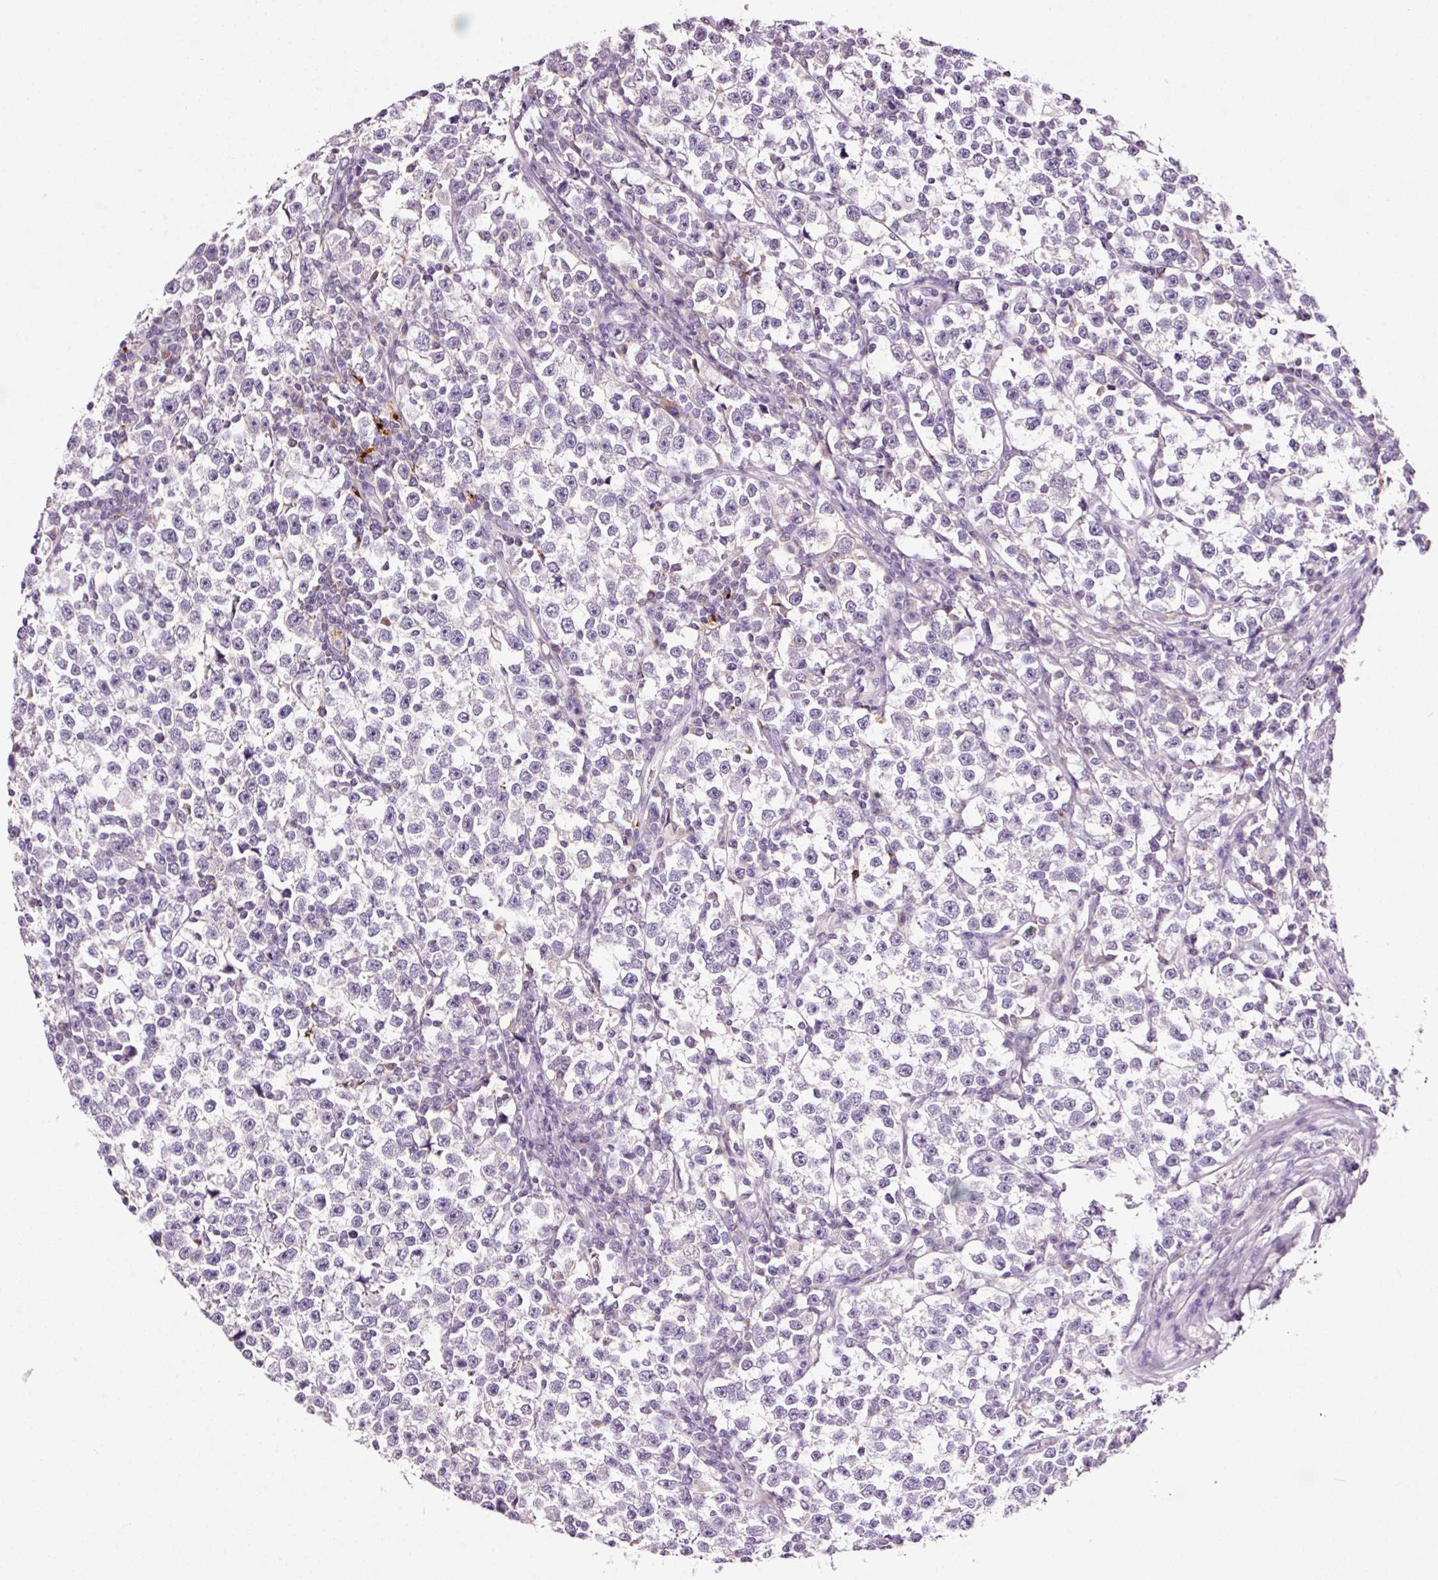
{"staining": {"intensity": "negative", "quantity": "none", "location": "none"}, "tissue": "testis cancer", "cell_type": "Tumor cells", "image_type": "cancer", "snomed": [{"axis": "morphology", "description": "Normal tissue, NOS"}, {"axis": "morphology", "description": "Seminoma, NOS"}, {"axis": "topography", "description": "Testis"}], "caption": "A high-resolution micrograph shows immunohistochemistry staining of seminoma (testis), which demonstrates no significant staining in tumor cells. The staining is performed using DAB (3,3'-diaminobenzidine) brown chromogen with nuclei counter-stained in using hematoxylin.", "gene": "LAMP3", "patient": {"sex": "male", "age": 43}}